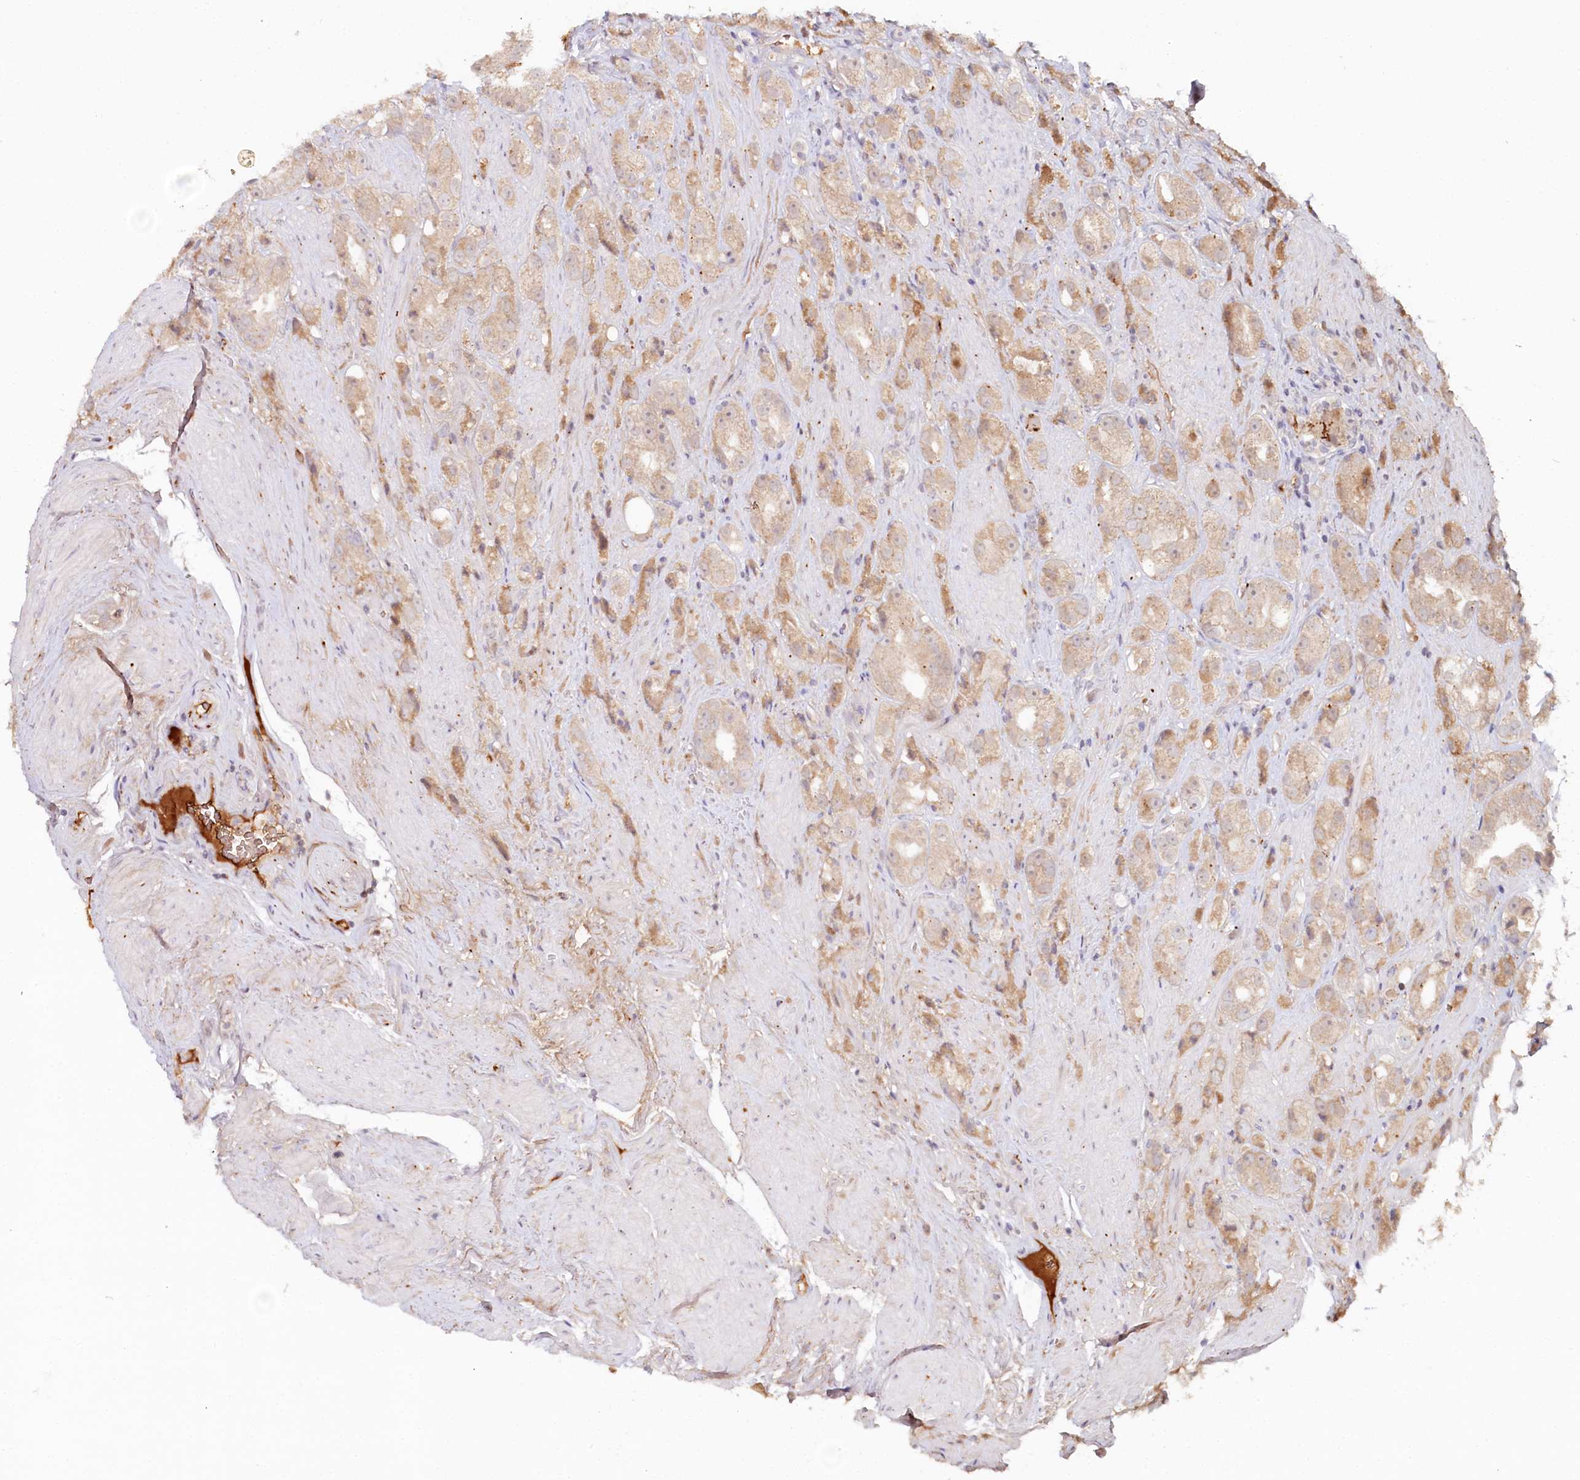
{"staining": {"intensity": "weak", "quantity": ">75%", "location": "cytoplasmic/membranous"}, "tissue": "prostate cancer", "cell_type": "Tumor cells", "image_type": "cancer", "snomed": [{"axis": "morphology", "description": "Adenocarcinoma, NOS"}, {"axis": "topography", "description": "Prostate"}], "caption": "A high-resolution photomicrograph shows immunohistochemistry (IHC) staining of prostate adenocarcinoma, which displays weak cytoplasmic/membranous staining in approximately >75% of tumor cells.", "gene": "PSAPL1", "patient": {"sex": "male", "age": 79}}